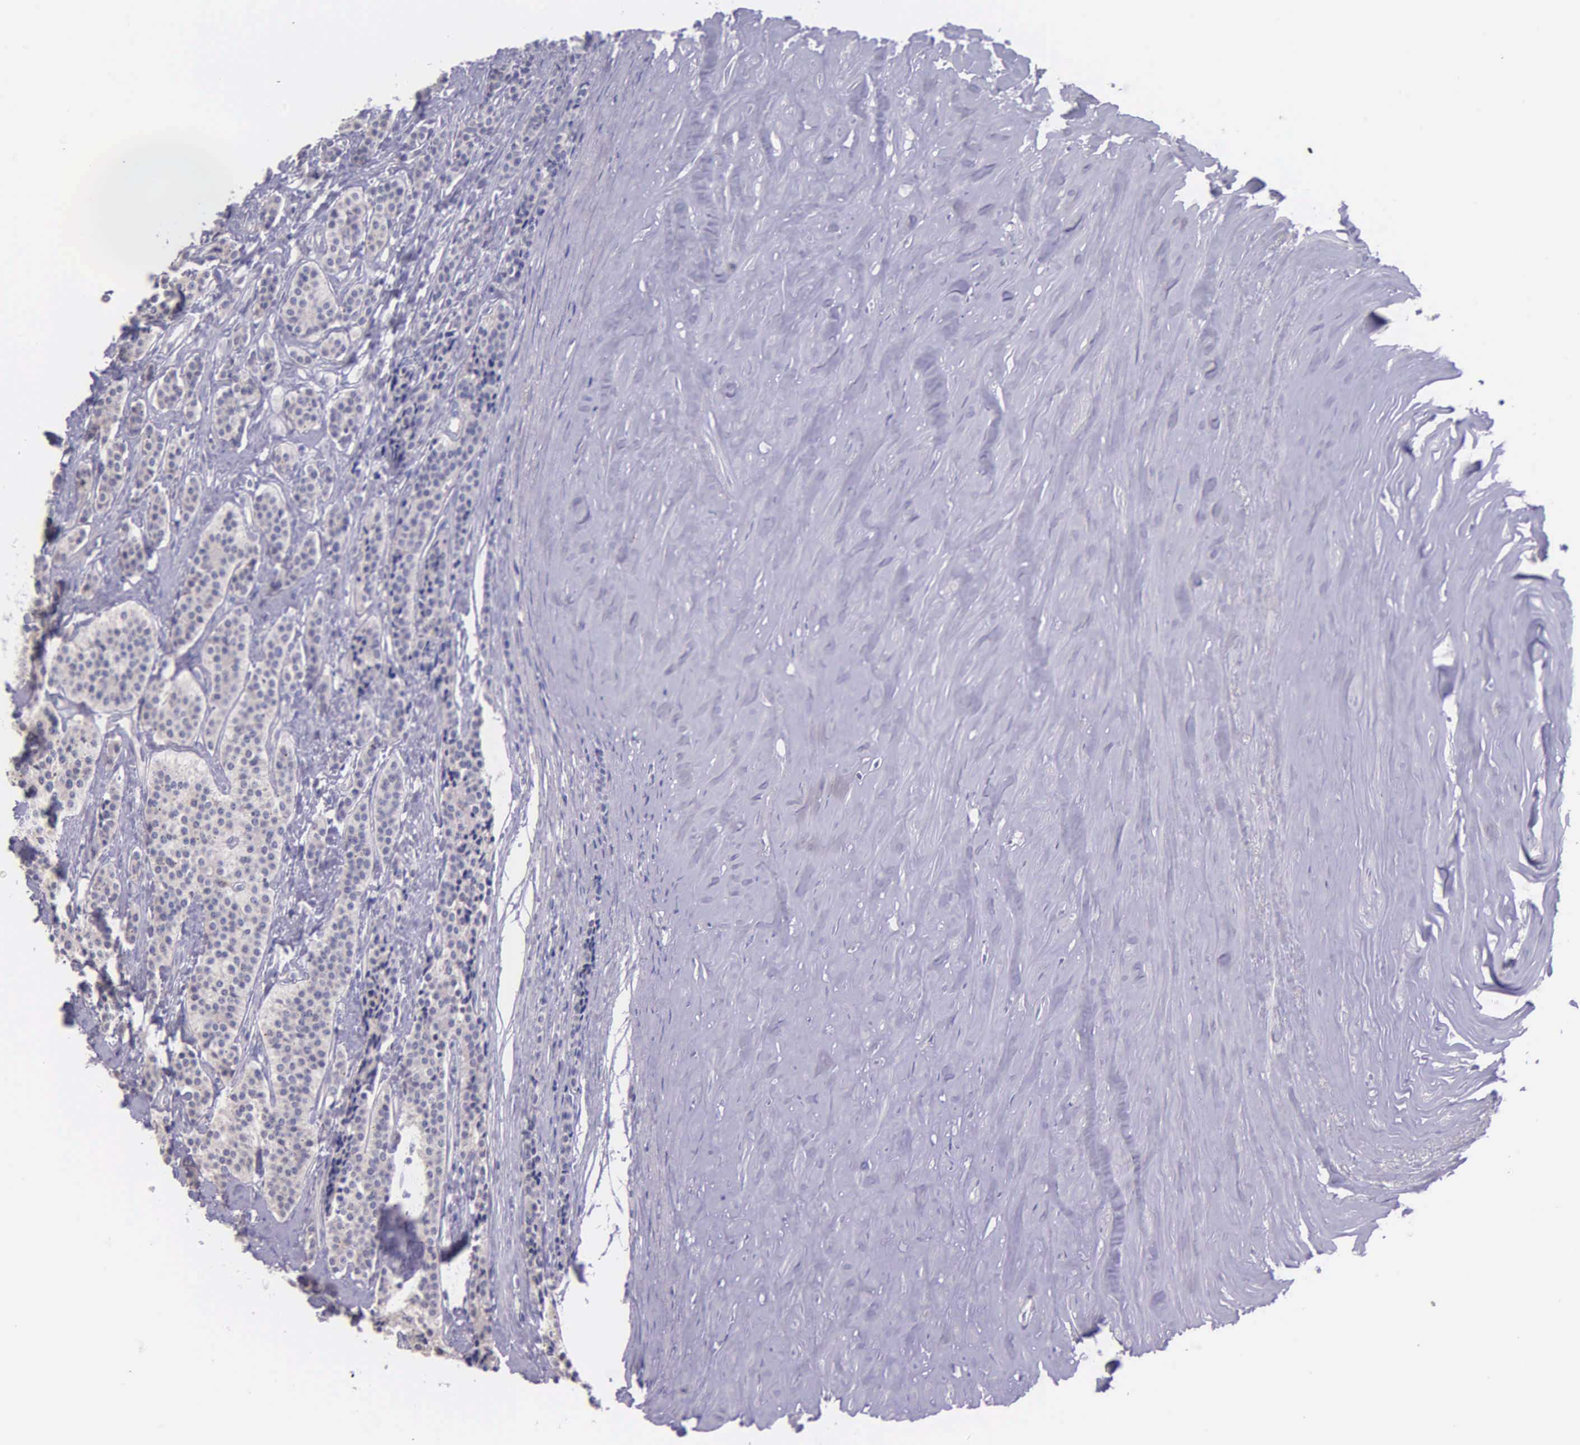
{"staining": {"intensity": "negative", "quantity": "none", "location": "none"}, "tissue": "carcinoid", "cell_type": "Tumor cells", "image_type": "cancer", "snomed": [{"axis": "morphology", "description": "Carcinoid, malignant, NOS"}, {"axis": "topography", "description": "Small intestine"}], "caption": "High magnification brightfield microscopy of carcinoid stained with DAB (3,3'-diaminobenzidine) (brown) and counterstained with hematoxylin (blue): tumor cells show no significant expression. (DAB immunohistochemistry (IHC), high magnification).", "gene": "THSD7A", "patient": {"sex": "male", "age": 63}}